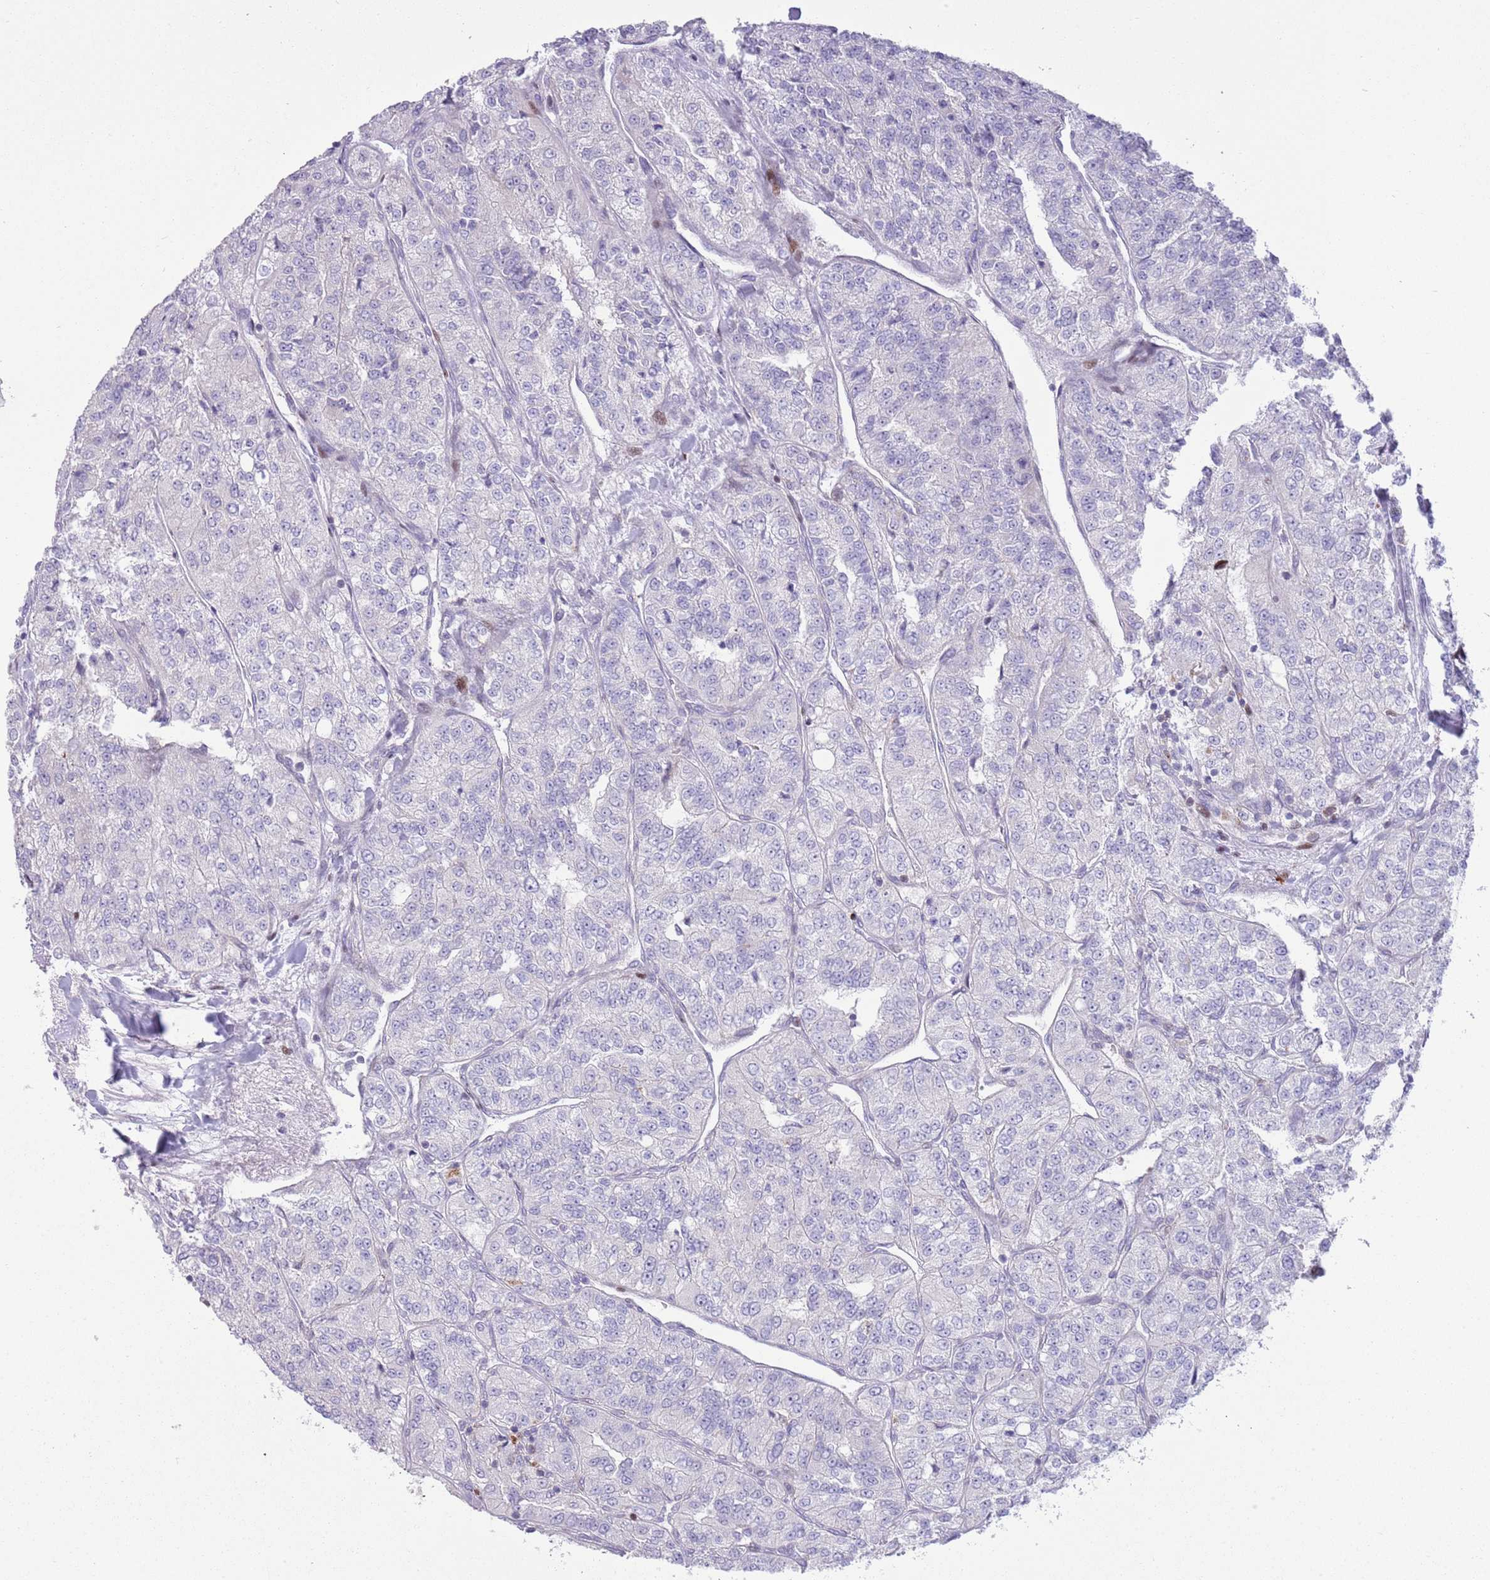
{"staining": {"intensity": "negative", "quantity": "none", "location": "none"}, "tissue": "renal cancer", "cell_type": "Tumor cells", "image_type": "cancer", "snomed": [{"axis": "morphology", "description": "Adenocarcinoma, NOS"}, {"axis": "topography", "description": "Kidney"}], "caption": "An IHC image of renal cancer (adenocarcinoma) is shown. There is no staining in tumor cells of renal cancer (adenocarcinoma).", "gene": "ANO8", "patient": {"sex": "female", "age": 63}}